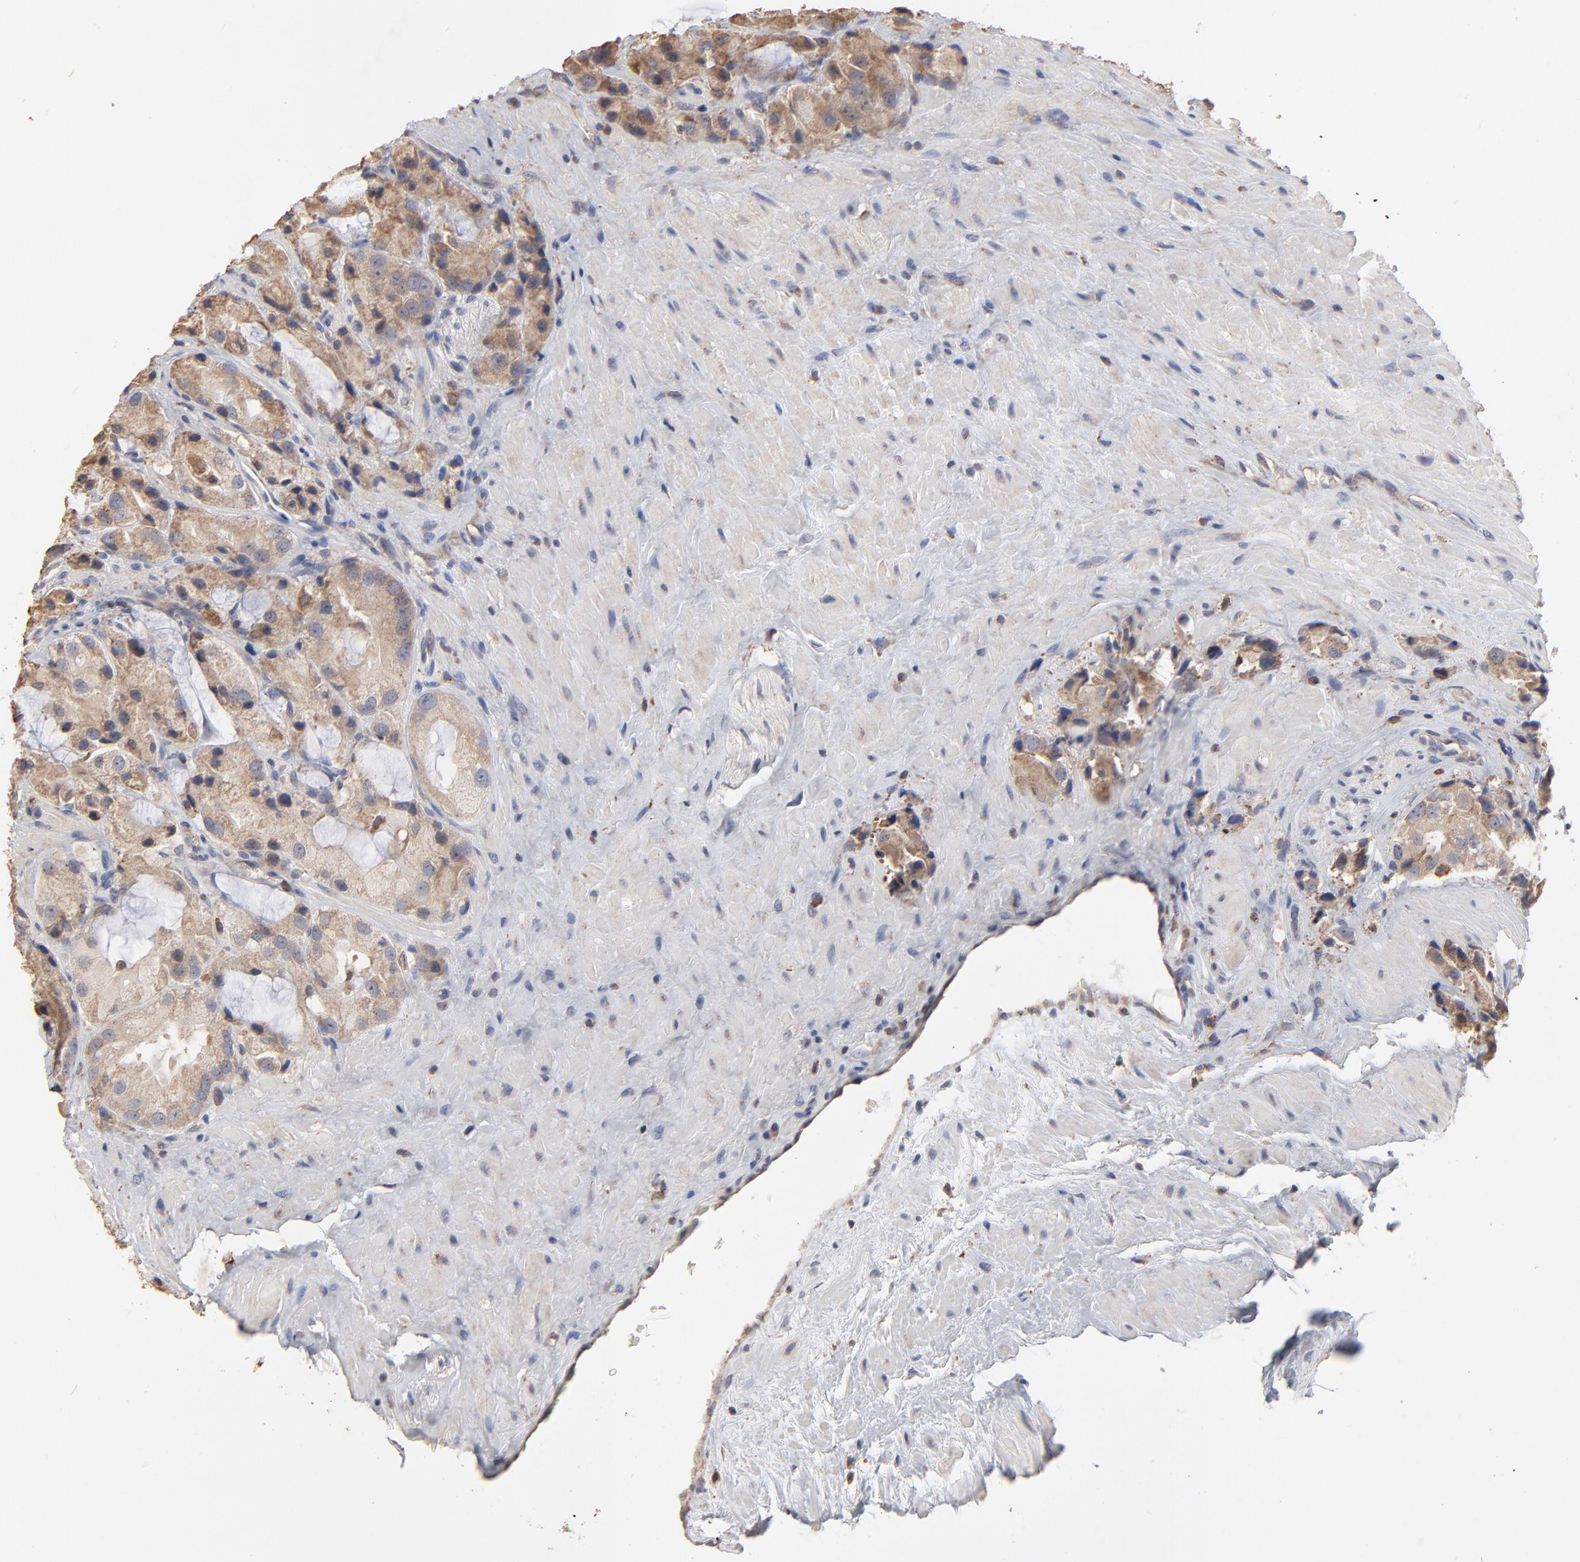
{"staining": {"intensity": "strong", "quantity": ">75%", "location": "cytoplasmic/membranous"}, "tissue": "prostate cancer", "cell_type": "Tumor cells", "image_type": "cancer", "snomed": [{"axis": "morphology", "description": "Adenocarcinoma, High grade"}, {"axis": "topography", "description": "Prostate"}], "caption": "Human high-grade adenocarcinoma (prostate) stained for a protein (brown) exhibits strong cytoplasmic/membranous positive expression in approximately >75% of tumor cells.", "gene": "RNF213", "patient": {"sex": "male", "age": 70}}